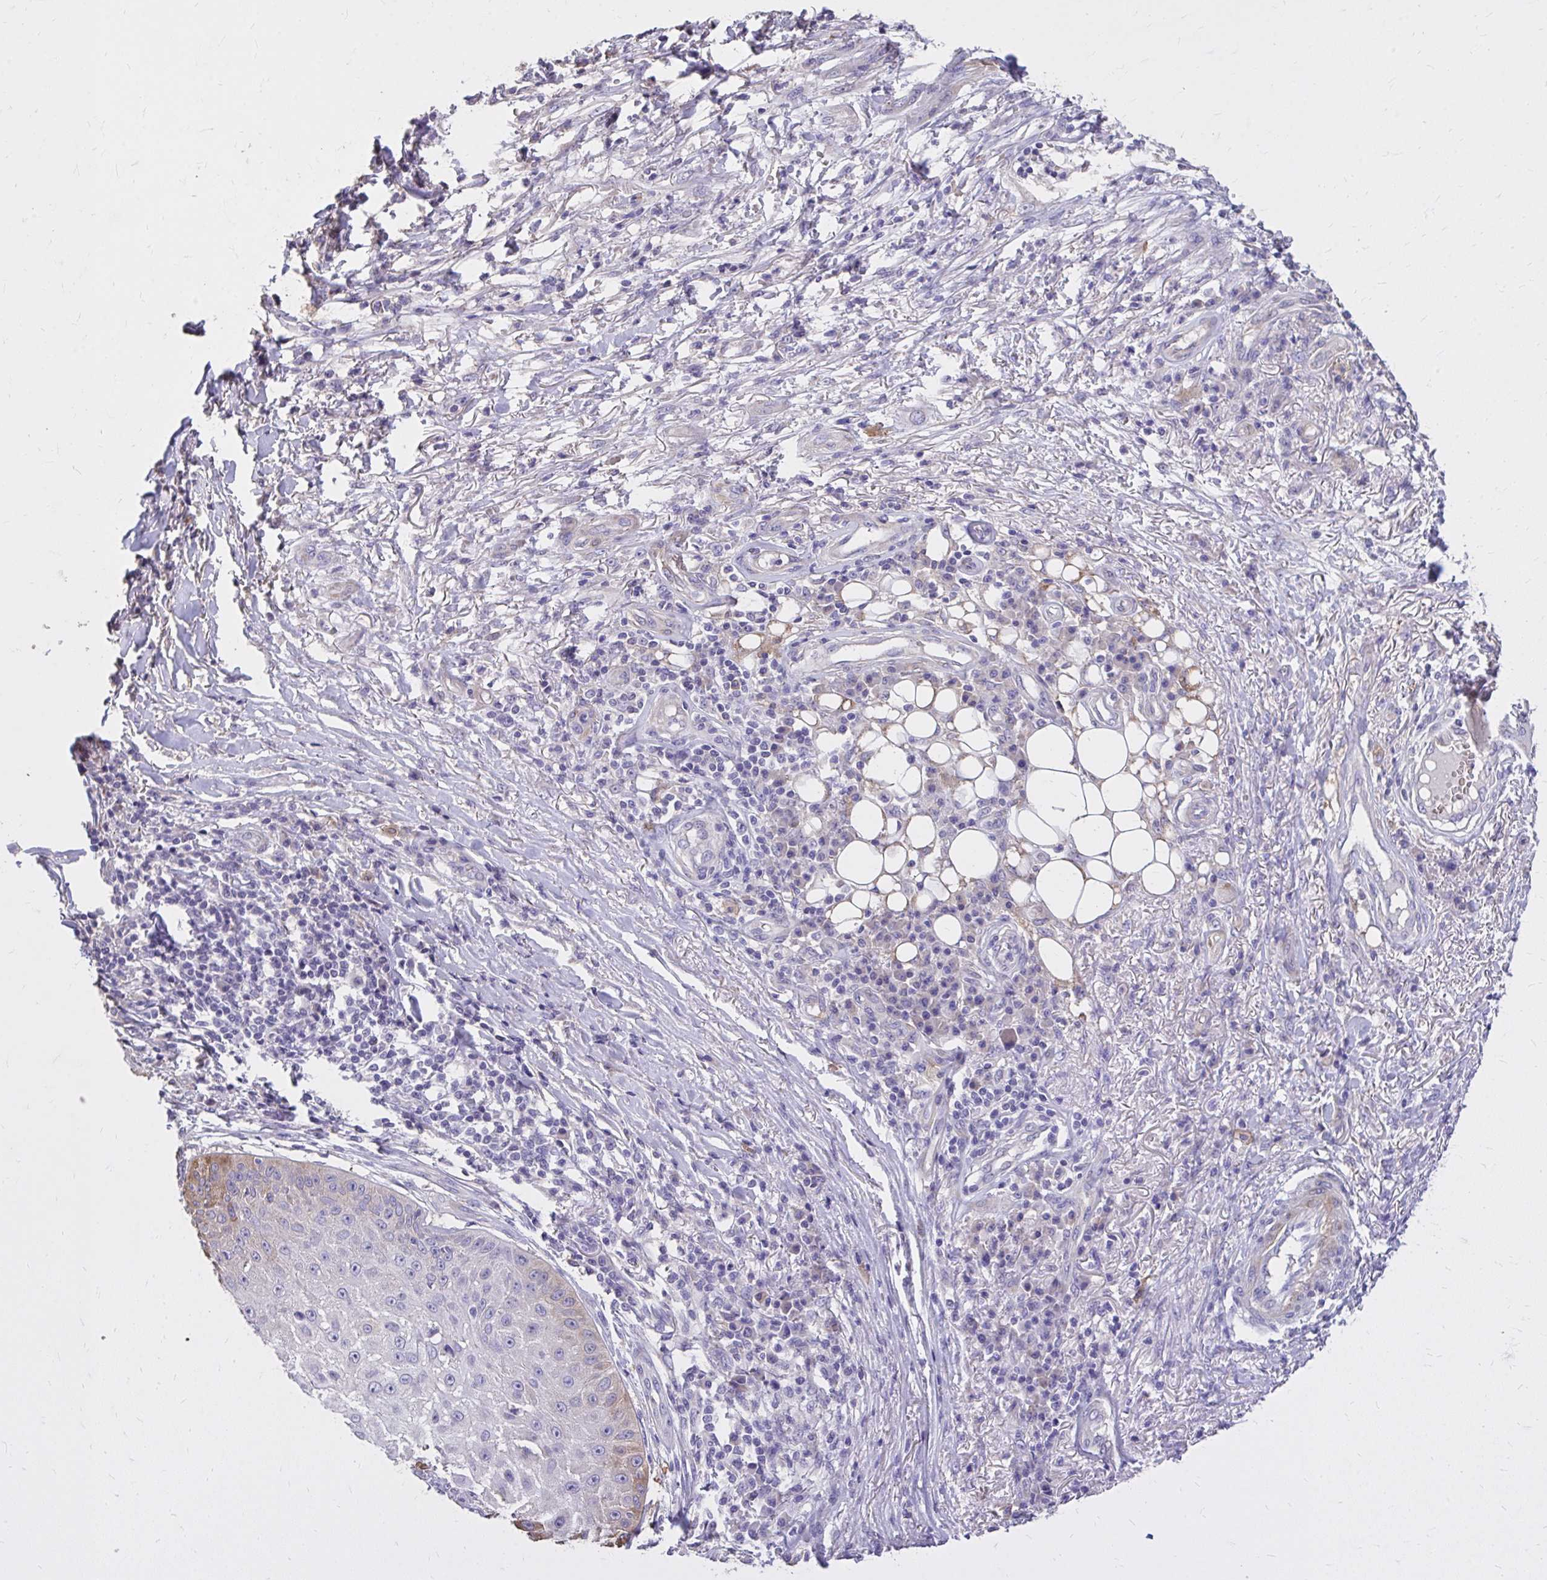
{"staining": {"intensity": "weak", "quantity": "<25%", "location": "cytoplasmic/membranous"}, "tissue": "skin cancer", "cell_type": "Tumor cells", "image_type": "cancer", "snomed": [{"axis": "morphology", "description": "Squamous cell carcinoma, NOS"}, {"axis": "topography", "description": "Skin"}], "caption": "Immunohistochemistry (IHC) photomicrograph of neoplastic tissue: human skin cancer (squamous cell carcinoma) stained with DAB (3,3'-diaminobenzidine) exhibits no significant protein expression in tumor cells.", "gene": "EPB41L1", "patient": {"sex": "male", "age": 70}}